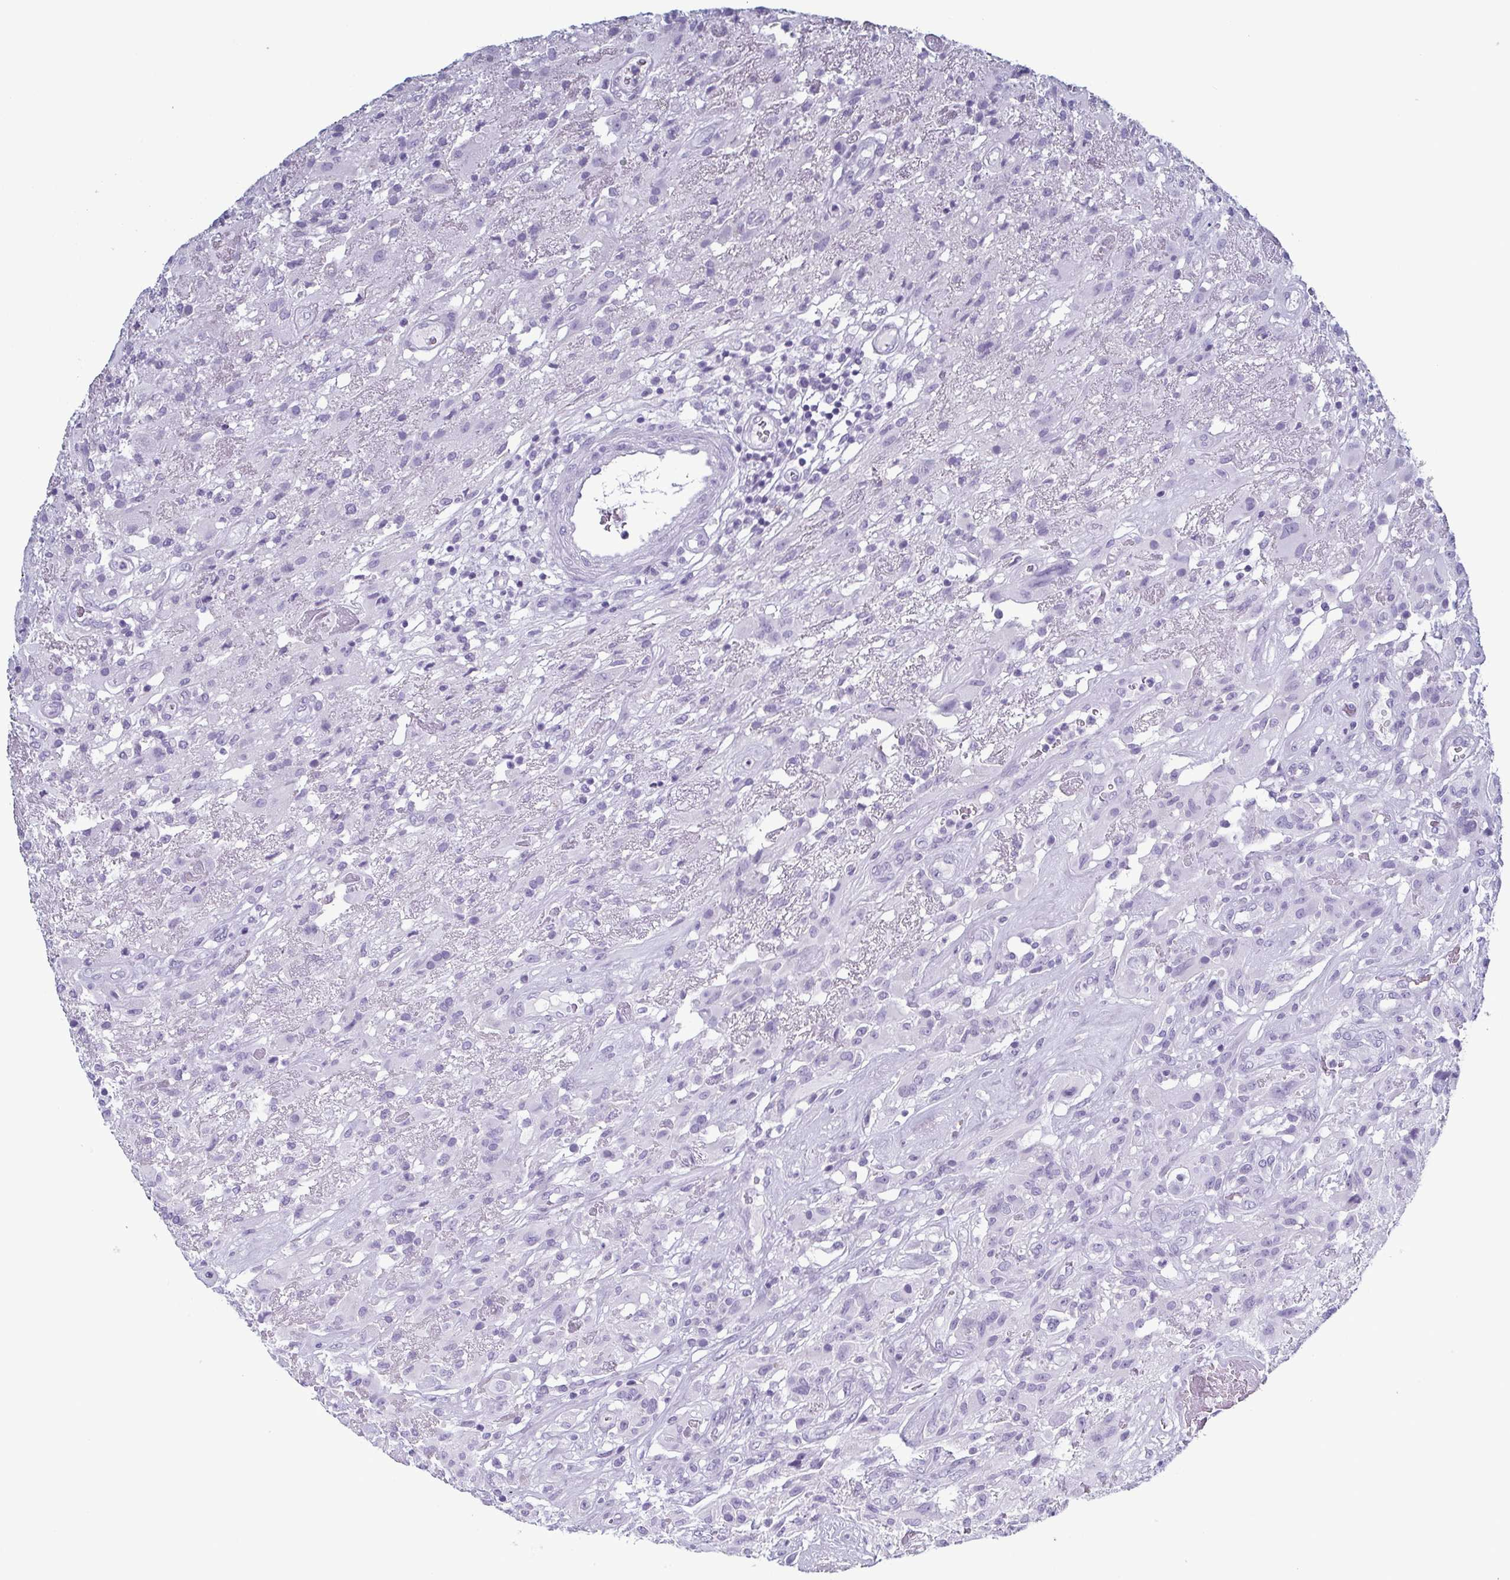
{"staining": {"intensity": "negative", "quantity": "none", "location": "none"}, "tissue": "glioma", "cell_type": "Tumor cells", "image_type": "cancer", "snomed": [{"axis": "morphology", "description": "Glioma, malignant, High grade"}, {"axis": "topography", "description": "Brain"}], "caption": "A high-resolution histopathology image shows immunohistochemistry (IHC) staining of malignant glioma (high-grade), which displays no significant staining in tumor cells.", "gene": "KRT10", "patient": {"sex": "male", "age": 46}}